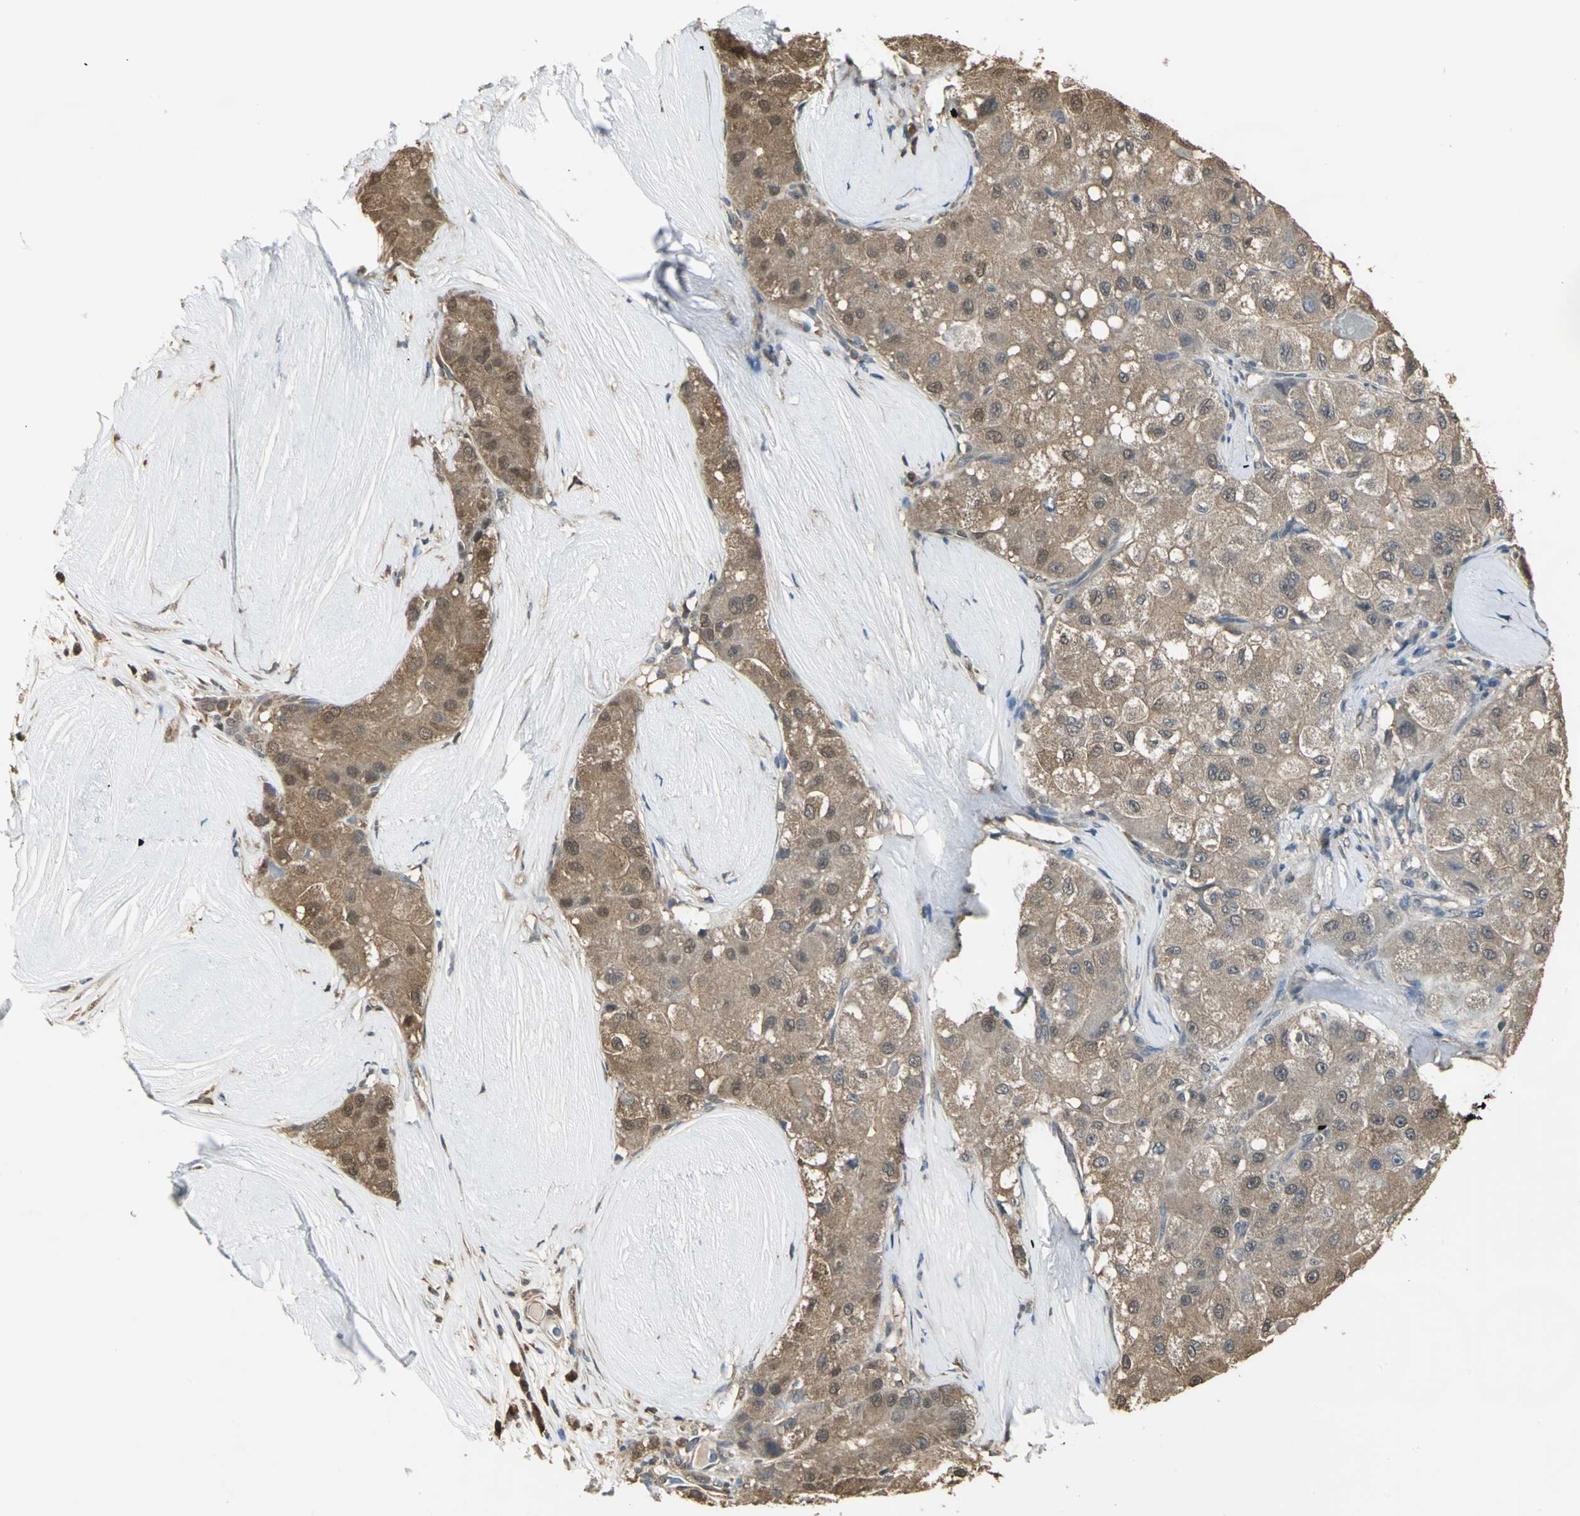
{"staining": {"intensity": "moderate", "quantity": ">75%", "location": "cytoplasmic/membranous,nuclear"}, "tissue": "liver cancer", "cell_type": "Tumor cells", "image_type": "cancer", "snomed": [{"axis": "morphology", "description": "Carcinoma, Hepatocellular, NOS"}, {"axis": "topography", "description": "Liver"}], "caption": "IHC (DAB (3,3'-diaminobenzidine)) staining of hepatocellular carcinoma (liver) displays moderate cytoplasmic/membranous and nuclear protein expression in about >75% of tumor cells.", "gene": "PARK7", "patient": {"sex": "male", "age": 80}}